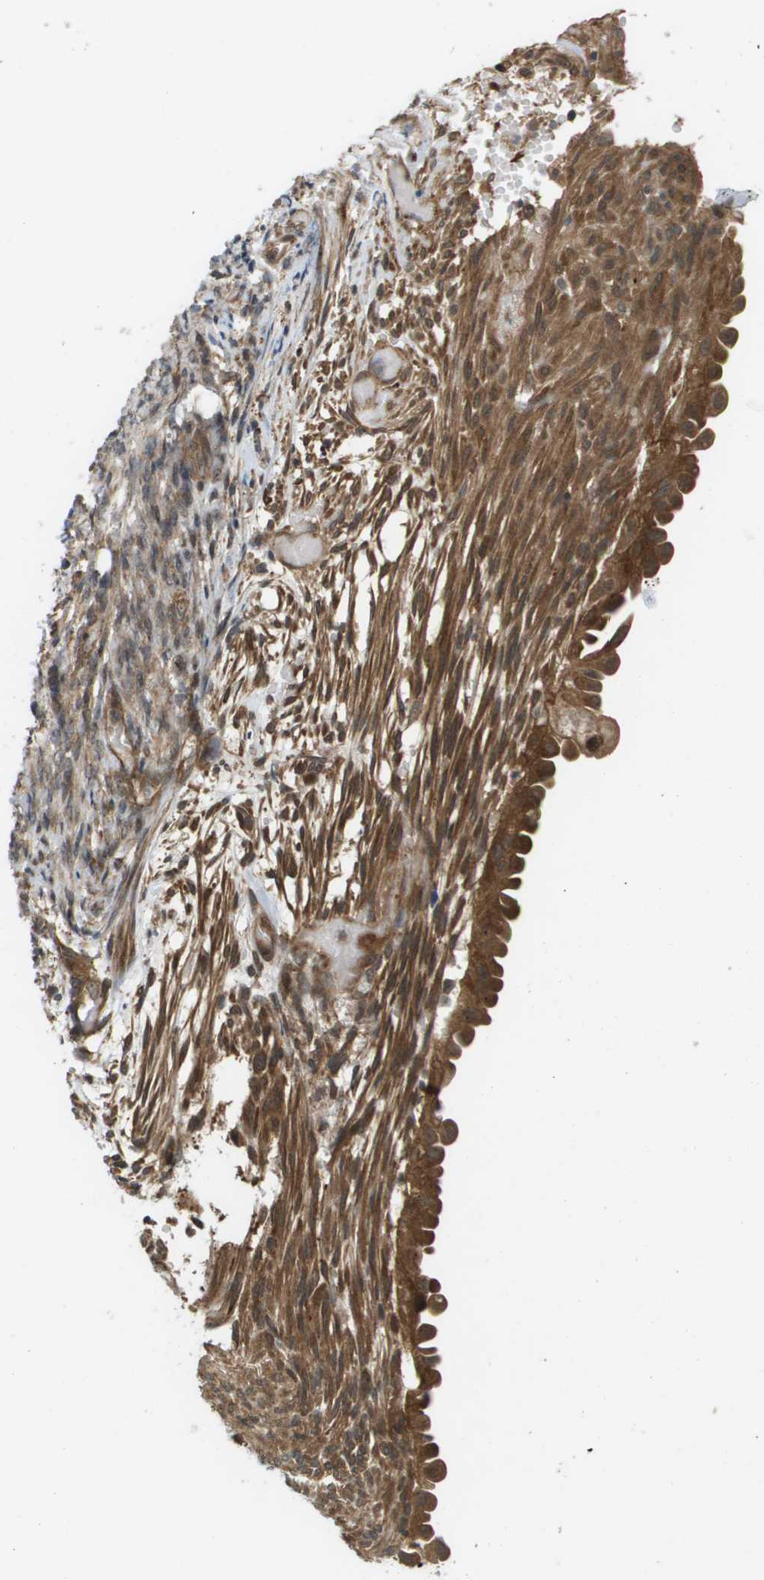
{"staining": {"intensity": "strong", "quantity": ">75%", "location": "cytoplasmic/membranous"}, "tissue": "endometrial cancer", "cell_type": "Tumor cells", "image_type": "cancer", "snomed": [{"axis": "morphology", "description": "Adenocarcinoma, NOS"}, {"axis": "topography", "description": "Endometrium"}], "caption": "Endometrial cancer stained with a brown dye exhibits strong cytoplasmic/membranous positive staining in about >75% of tumor cells.", "gene": "CTPS2", "patient": {"sex": "female", "age": 58}}